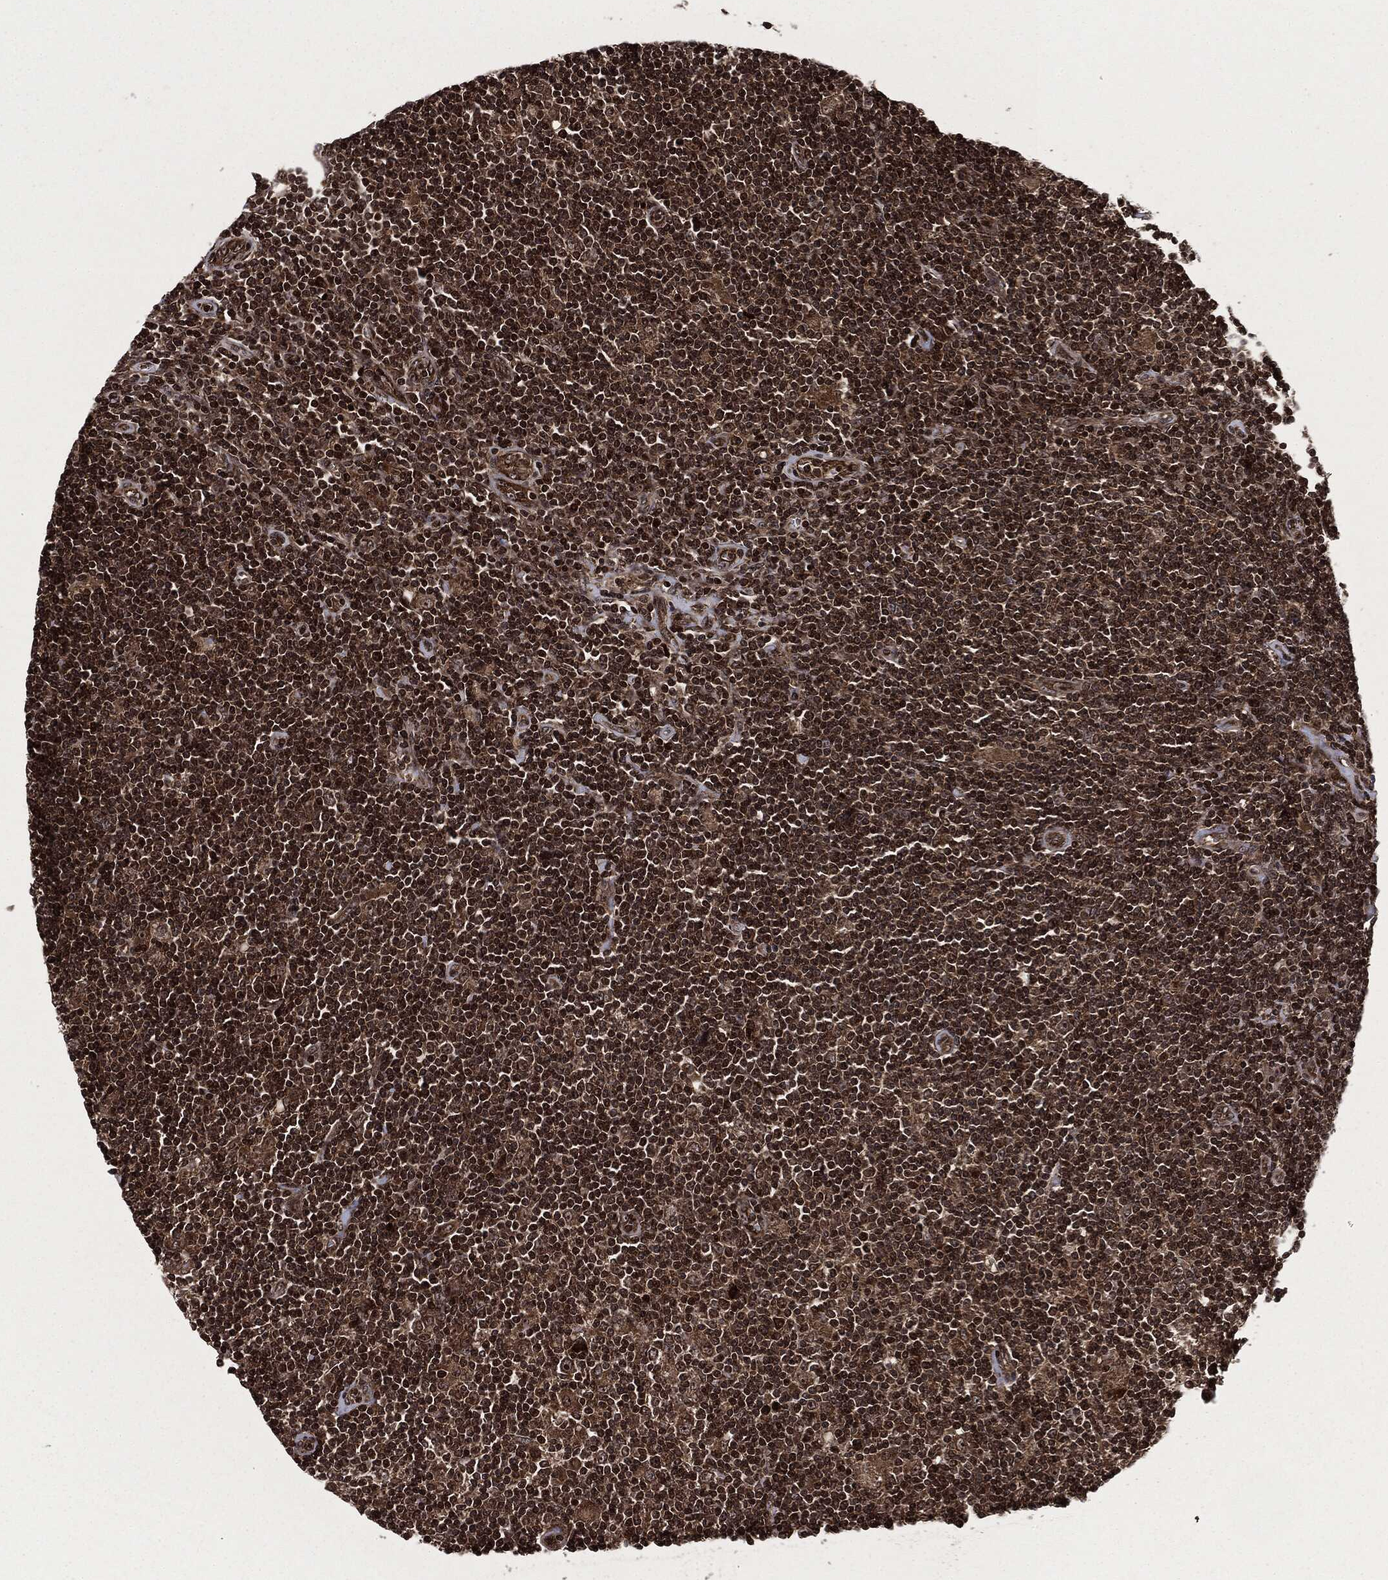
{"staining": {"intensity": "moderate", "quantity": ">75%", "location": "cytoplasmic/membranous,nuclear"}, "tissue": "lymphoma", "cell_type": "Tumor cells", "image_type": "cancer", "snomed": [{"axis": "morphology", "description": "Hodgkin's disease, NOS"}, {"axis": "topography", "description": "Lymph node"}], "caption": "The photomicrograph reveals staining of Hodgkin's disease, revealing moderate cytoplasmic/membranous and nuclear protein positivity (brown color) within tumor cells.", "gene": "CARD6", "patient": {"sex": "male", "age": 40}}